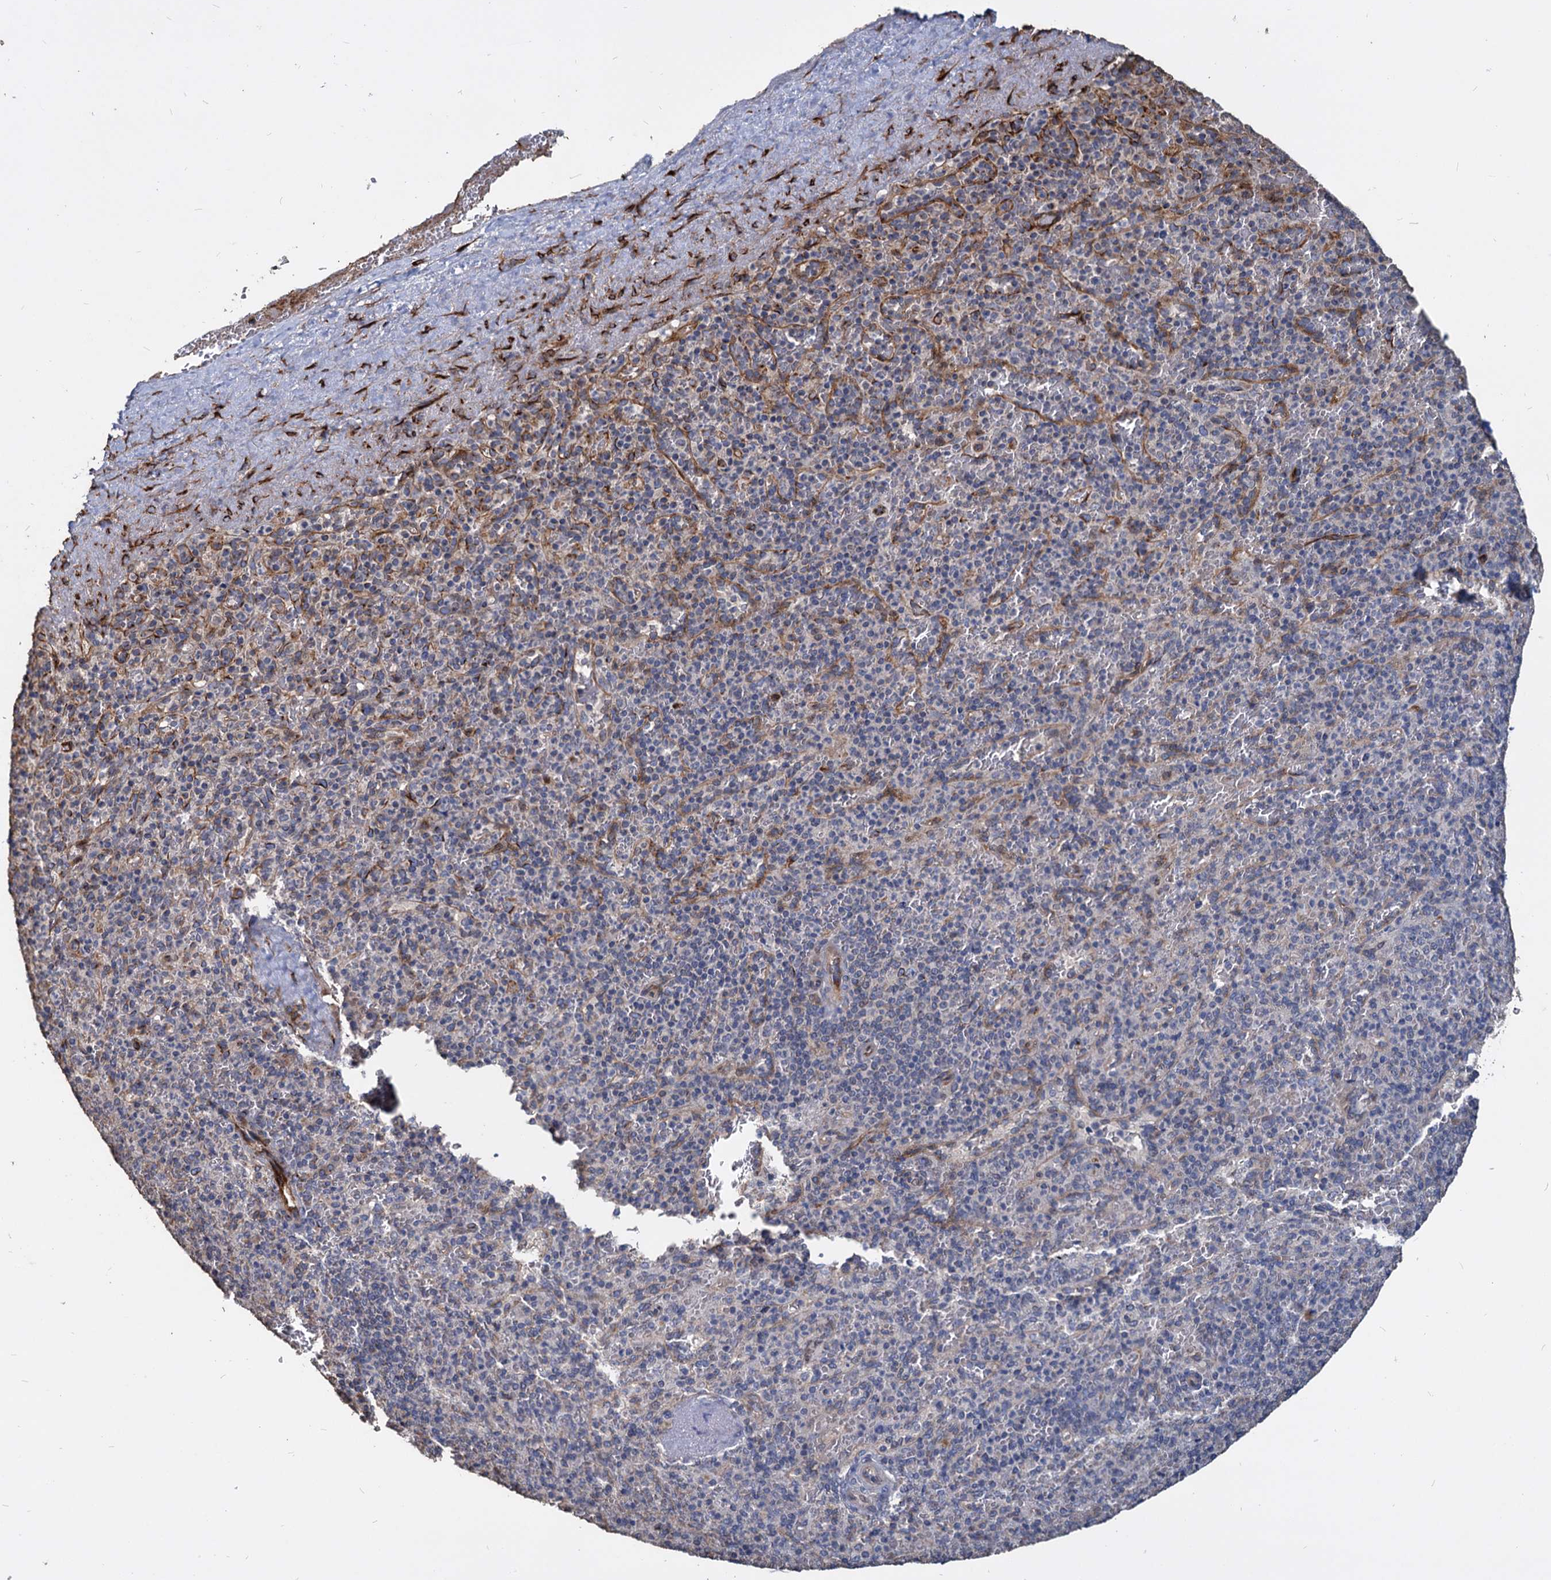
{"staining": {"intensity": "negative", "quantity": "none", "location": "none"}, "tissue": "spleen", "cell_type": "Cells in red pulp", "image_type": "normal", "snomed": [{"axis": "morphology", "description": "Normal tissue, NOS"}, {"axis": "topography", "description": "Spleen"}], "caption": "DAB (3,3'-diaminobenzidine) immunohistochemical staining of benign human spleen exhibits no significant positivity in cells in red pulp. Nuclei are stained in blue.", "gene": "DEPDC4", "patient": {"sex": "male", "age": 82}}